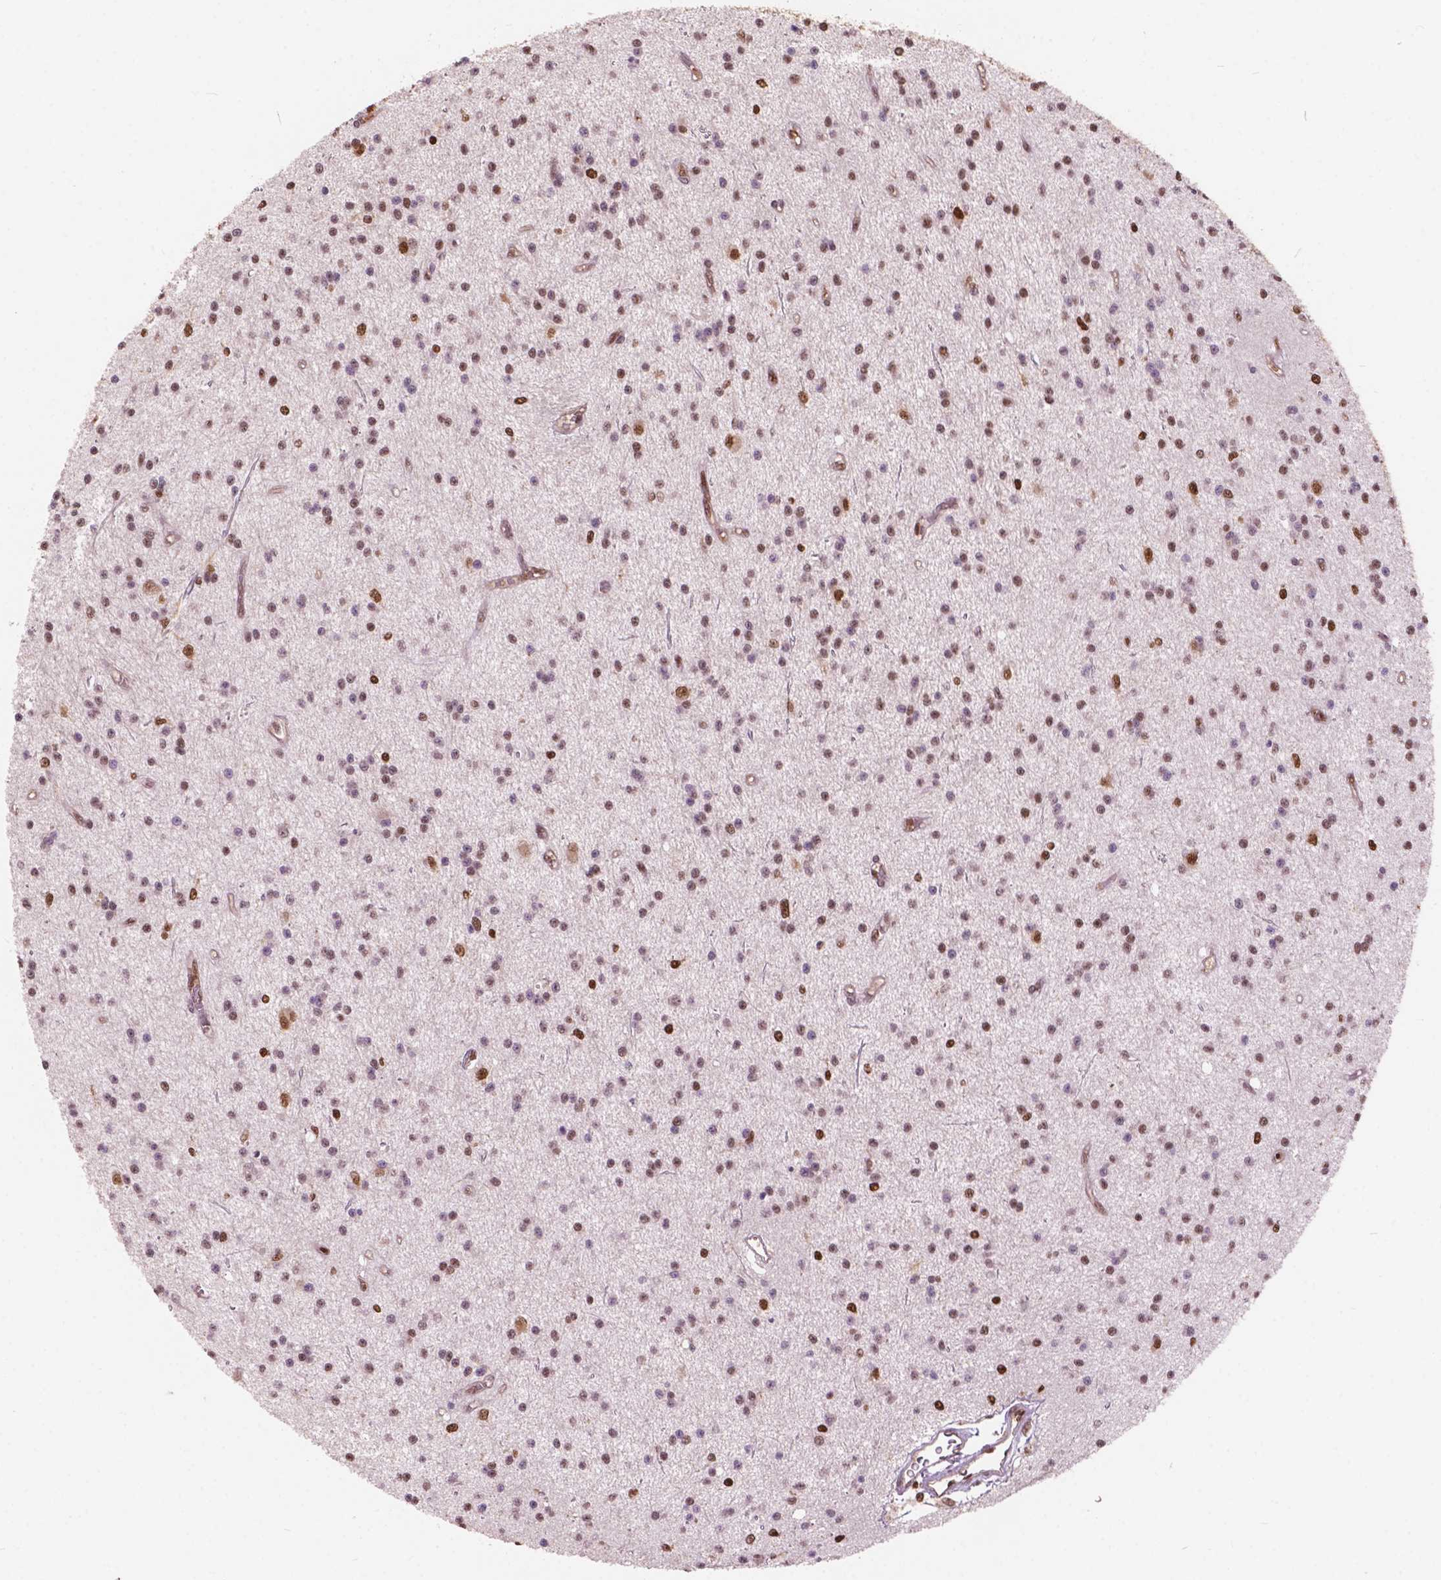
{"staining": {"intensity": "moderate", "quantity": ">75%", "location": "nuclear"}, "tissue": "glioma", "cell_type": "Tumor cells", "image_type": "cancer", "snomed": [{"axis": "morphology", "description": "Glioma, malignant, Low grade"}, {"axis": "topography", "description": "Brain"}], "caption": "Protein expression analysis of human malignant low-grade glioma reveals moderate nuclear staining in about >75% of tumor cells.", "gene": "ANP32B", "patient": {"sex": "male", "age": 27}}